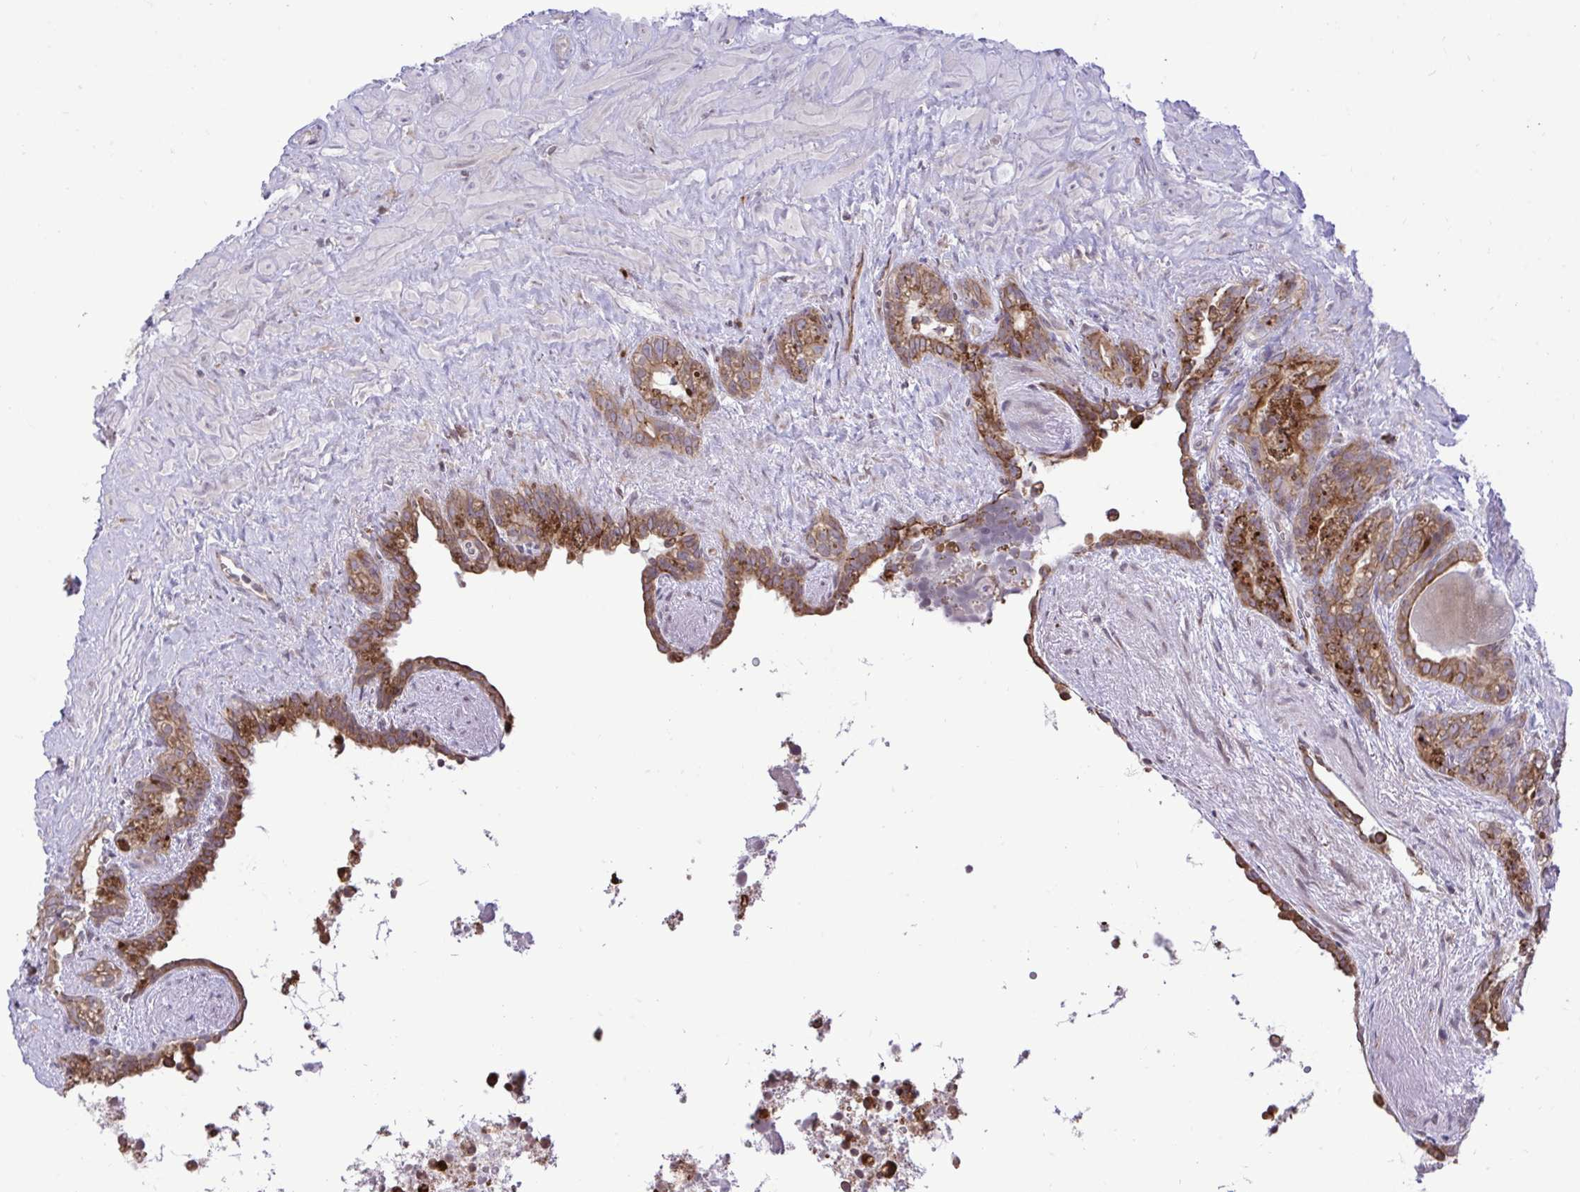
{"staining": {"intensity": "strong", "quantity": "25%-75%", "location": "cytoplasmic/membranous"}, "tissue": "seminal vesicle", "cell_type": "Glandular cells", "image_type": "normal", "snomed": [{"axis": "morphology", "description": "Normal tissue, NOS"}, {"axis": "topography", "description": "Seminal veicle"}], "caption": "Approximately 25%-75% of glandular cells in benign human seminal vesicle display strong cytoplasmic/membranous protein expression as visualized by brown immunohistochemical staining.", "gene": "METTL9", "patient": {"sex": "male", "age": 76}}